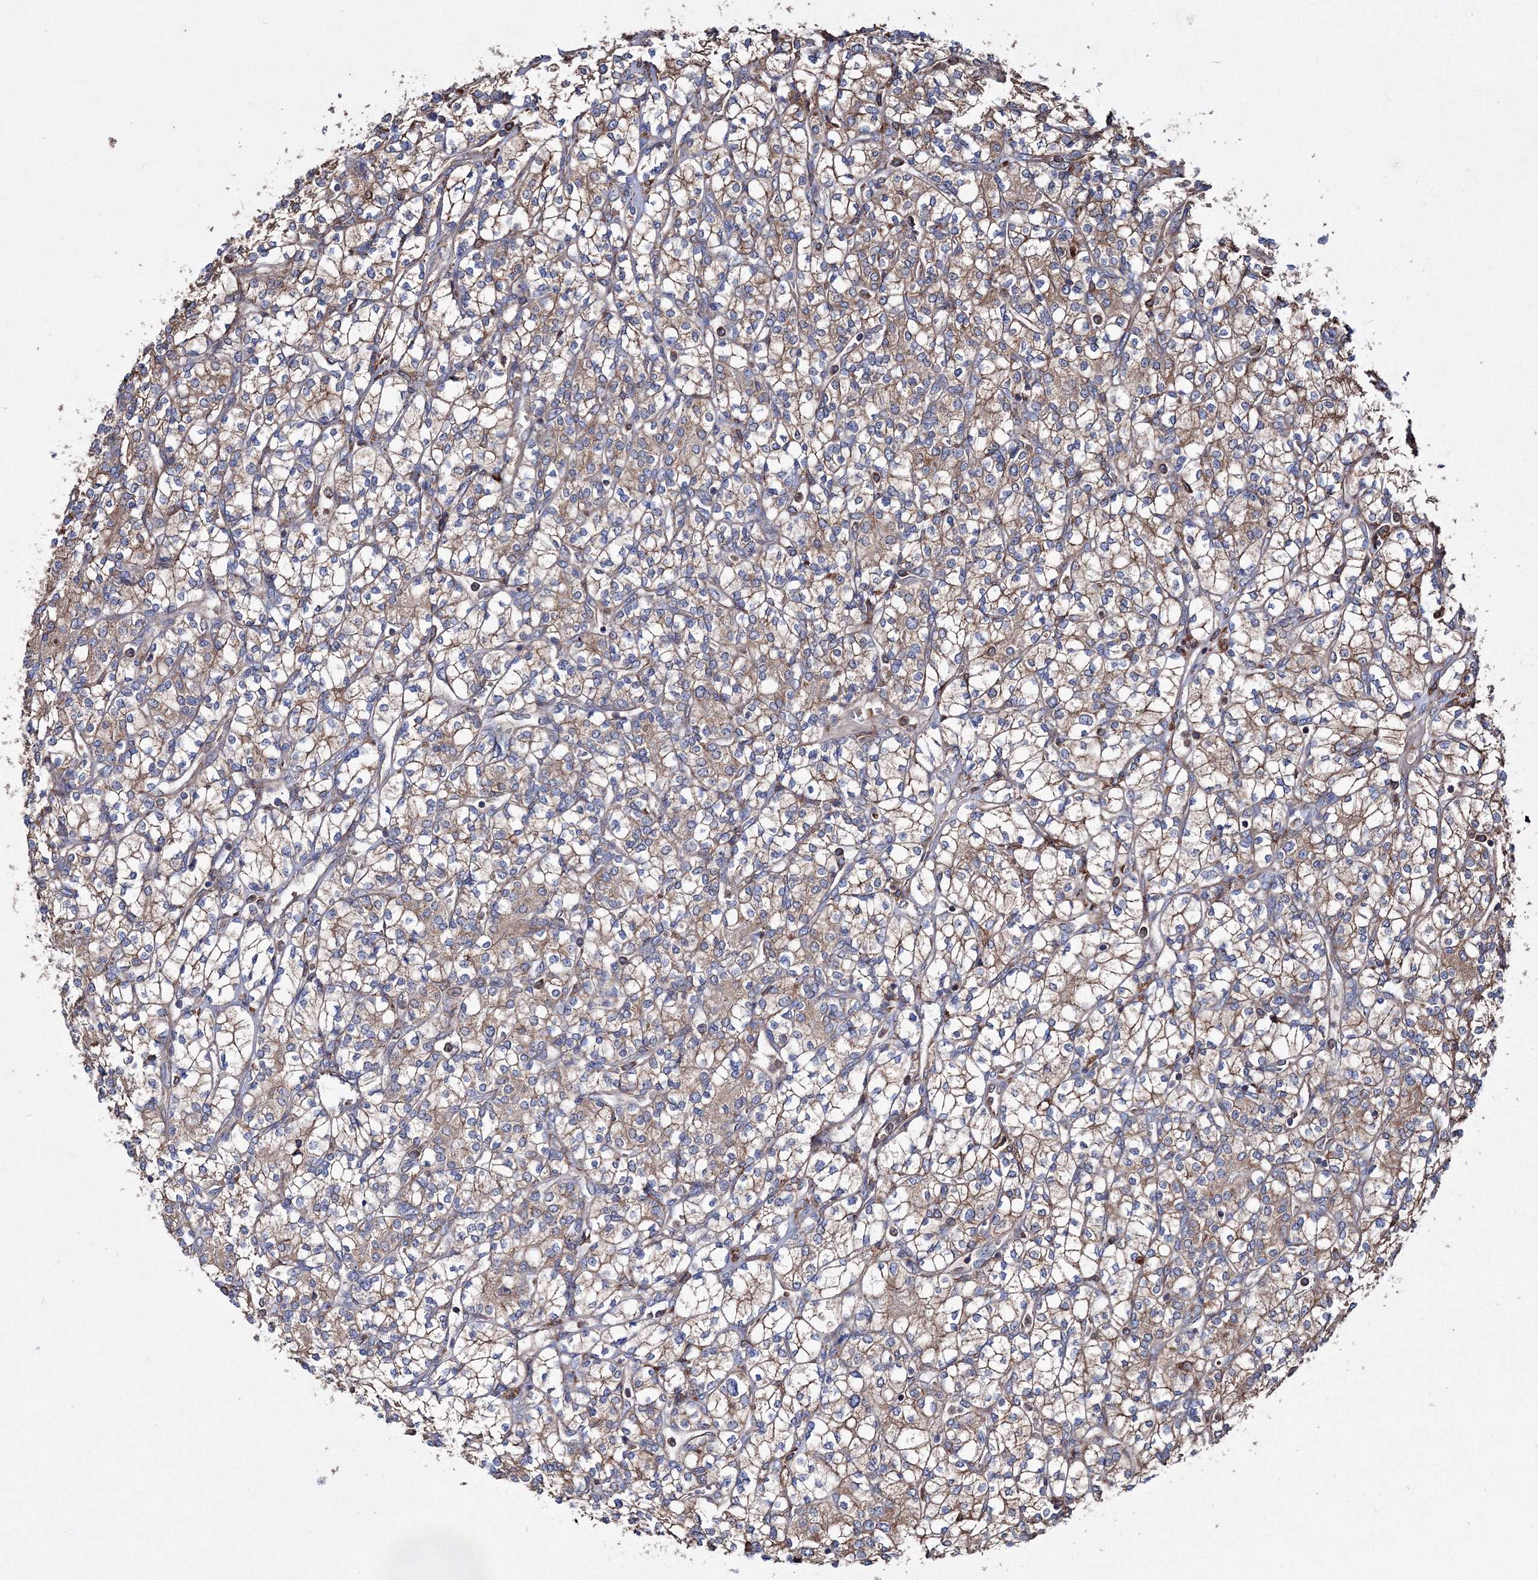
{"staining": {"intensity": "moderate", "quantity": ">75%", "location": "cytoplasmic/membranous"}, "tissue": "renal cancer", "cell_type": "Tumor cells", "image_type": "cancer", "snomed": [{"axis": "morphology", "description": "Adenocarcinoma, NOS"}, {"axis": "topography", "description": "Kidney"}], "caption": "This is a micrograph of IHC staining of renal cancer (adenocarcinoma), which shows moderate expression in the cytoplasmic/membranous of tumor cells.", "gene": "VPS8", "patient": {"sex": "male", "age": 77}}